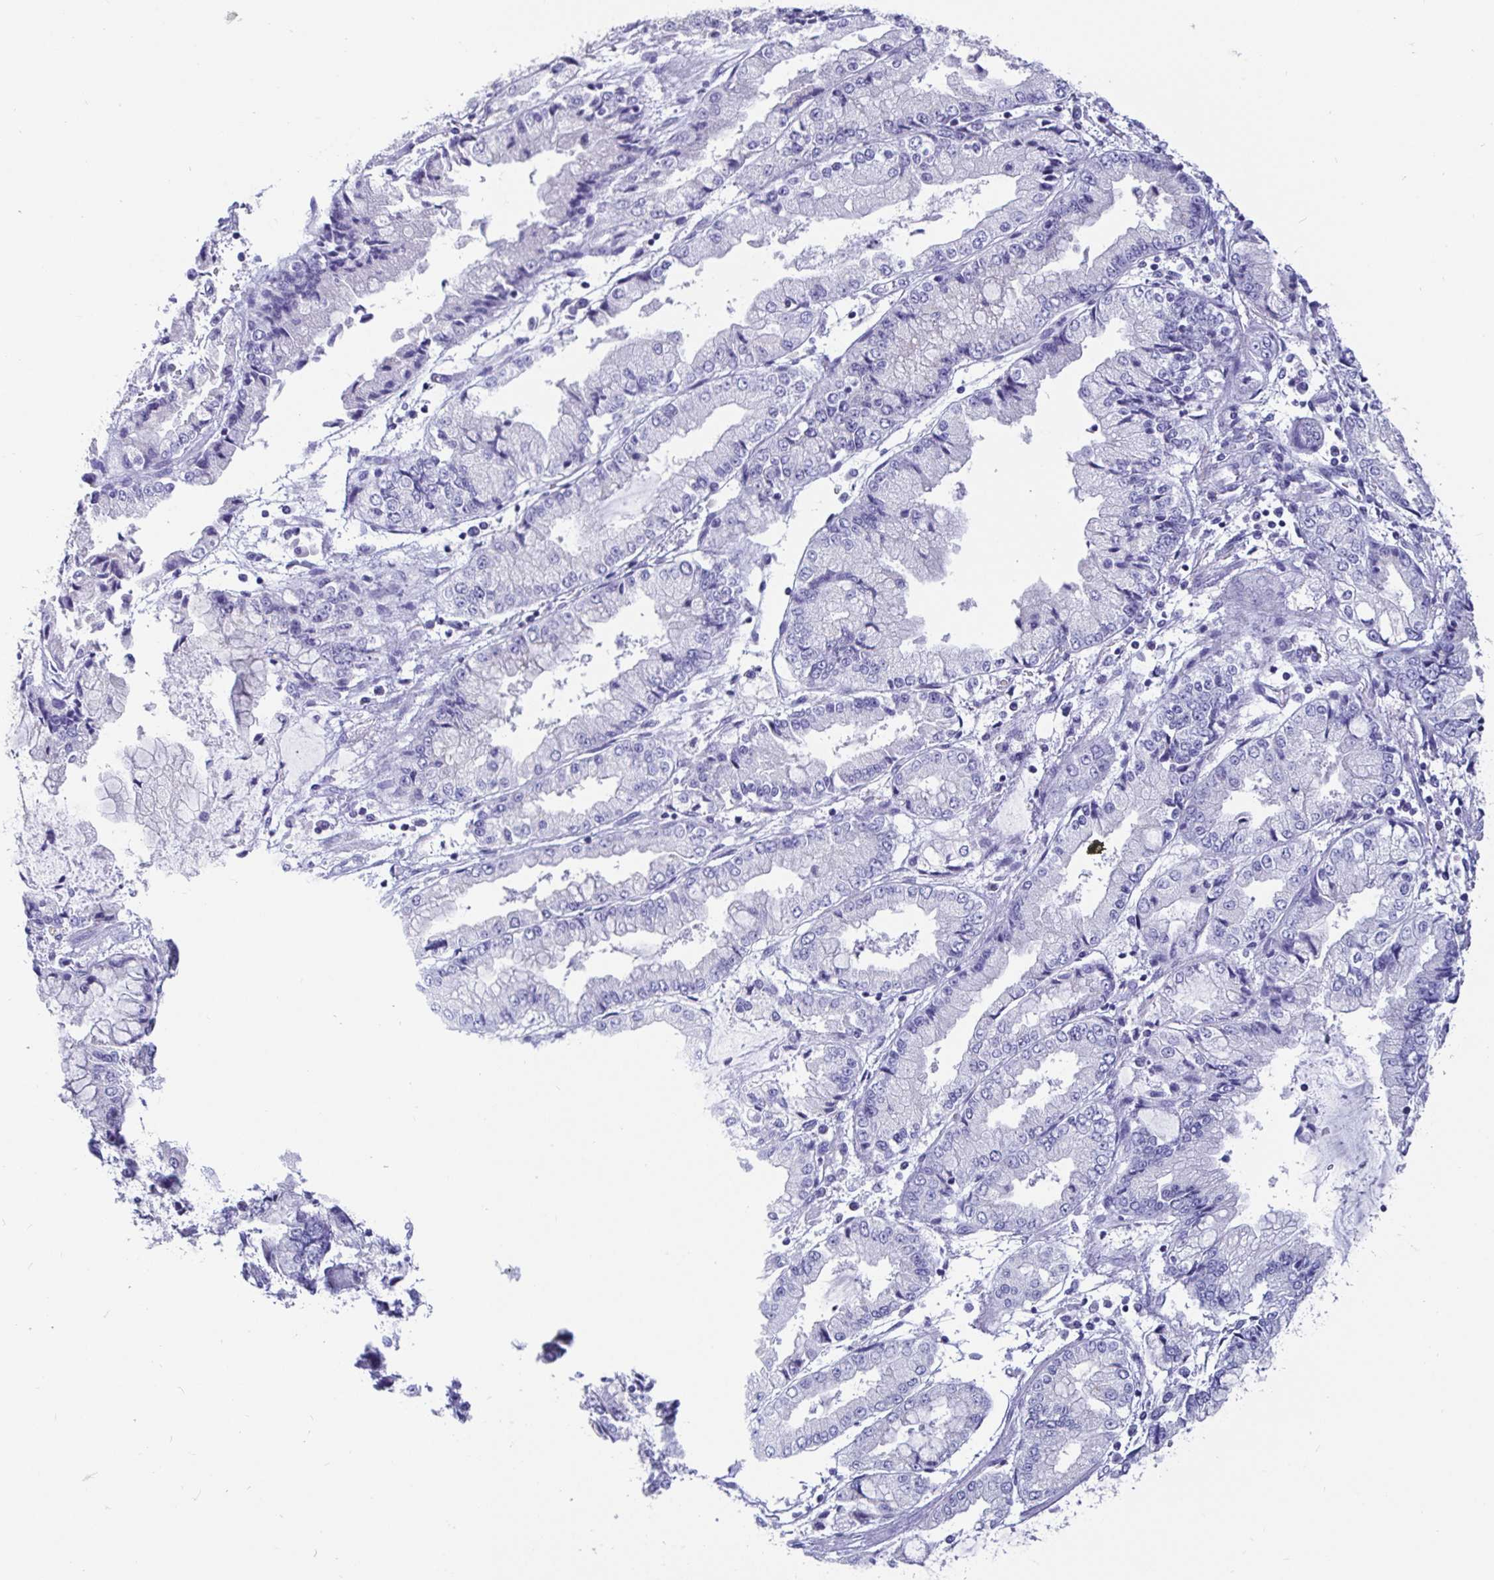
{"staining": {"intensity": "negative", "quantity": "none", "location": "none"}, "tissue": "stomach cancer", "cell_type": "Tumor cells", "image_type": "cancer", "snomed": [{"axis": "morphology", "description": "Adenocarcinoma, NOS"}, {"axis": "topography", "description": "Stomach, upper"}], "caption": "This is an IHC photomicrograph of stomach cancer (adenocarcinoma). There is no positivity in tumor cells.", "gene": "ZPBP2", "patient": {"sex": "female", "age": 74}}